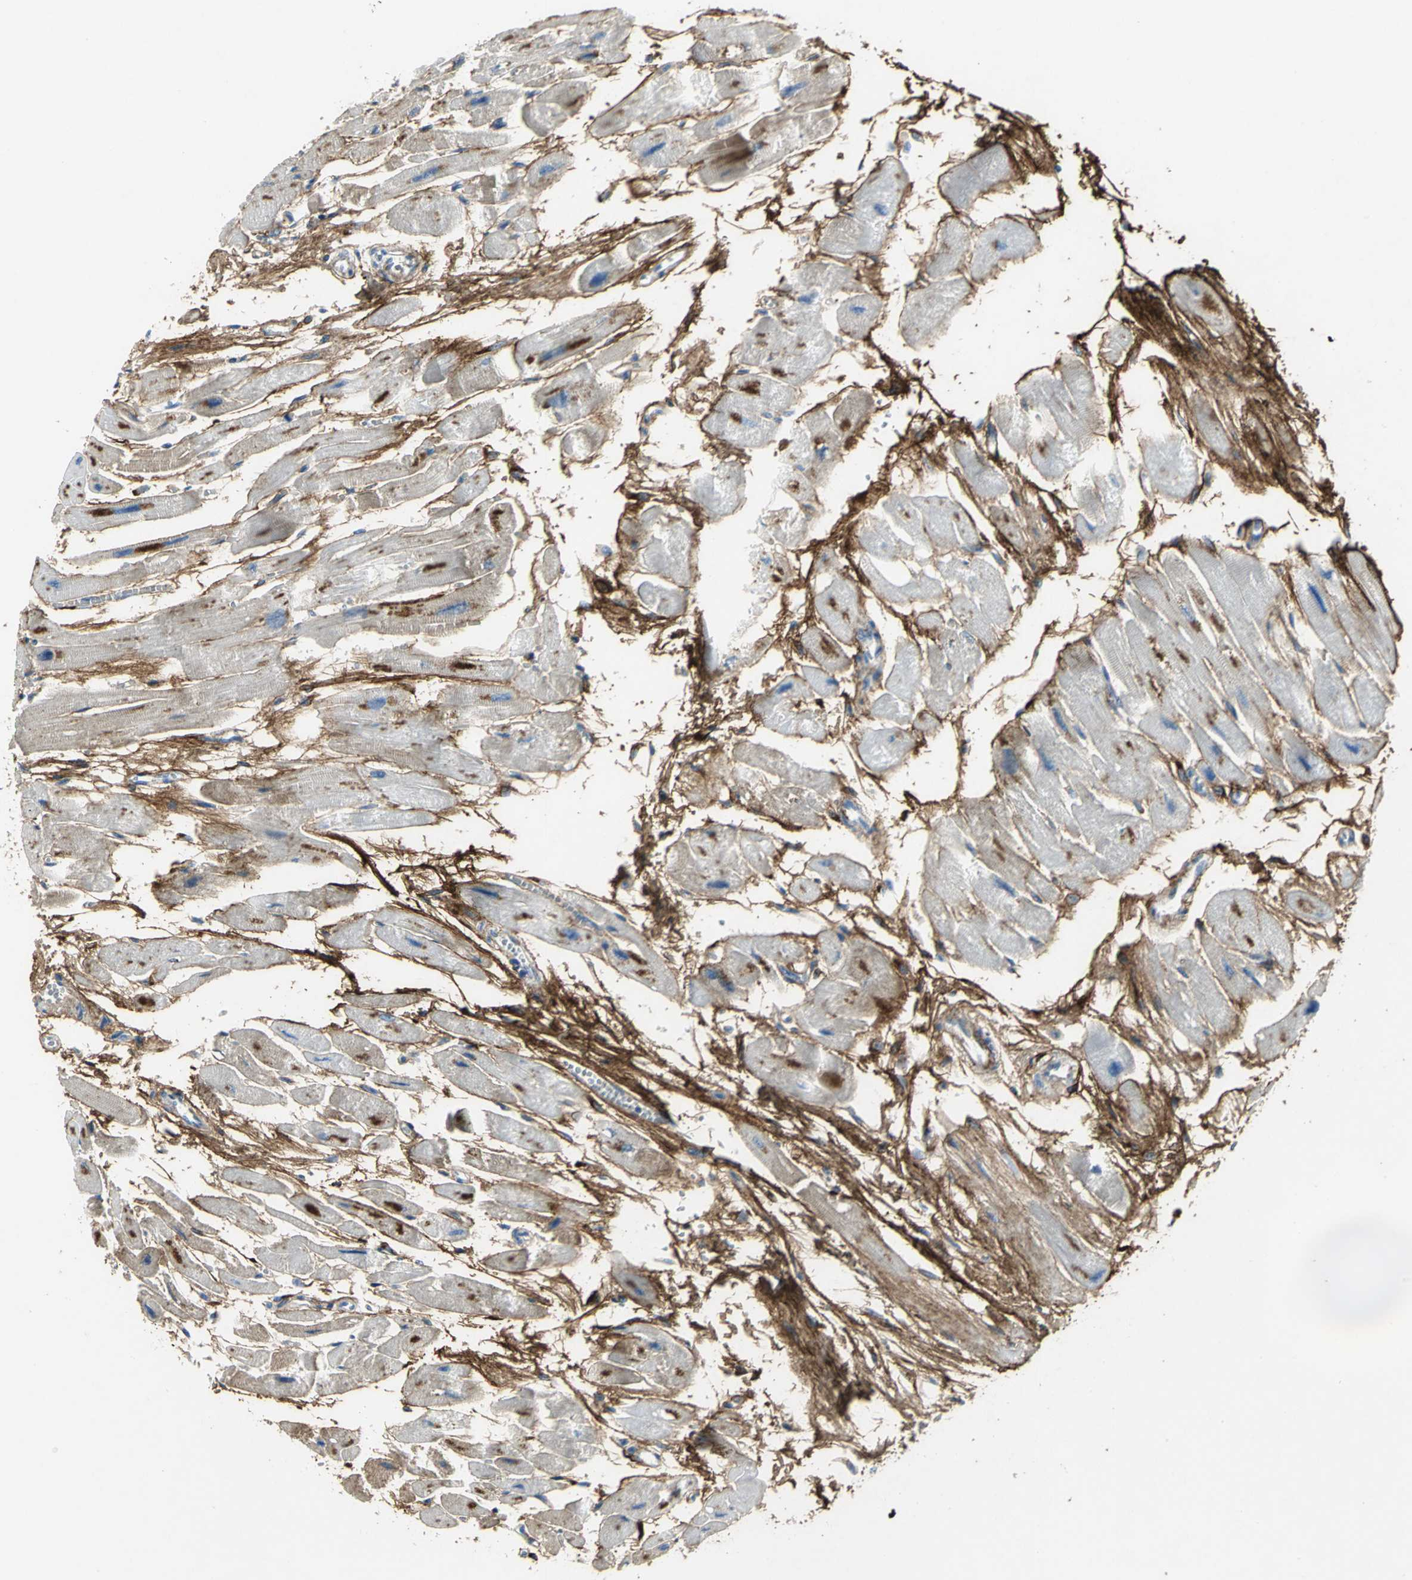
{"staining": {"intensity": "moderate", "quantity": ">75%", "location": "cytoplasmic/membranous"}, "tissue": "heart muscle", "cell_type": "Cardiomyocytes", "image_type": "normal", "snomed": [{"axis": "morphology", "description": "Normal tissue, NOS"}, {"axis": "topography", "description": "Heart"}], "caption": "Immunohistochemical staining of normal heart muscle demonstrates medium levels of moderate cytoplasmic/membranous expression in about >75% of cardiomyocytes.", "gene": "EFNB3", "patient": {"sex": "female", "age": 54}}